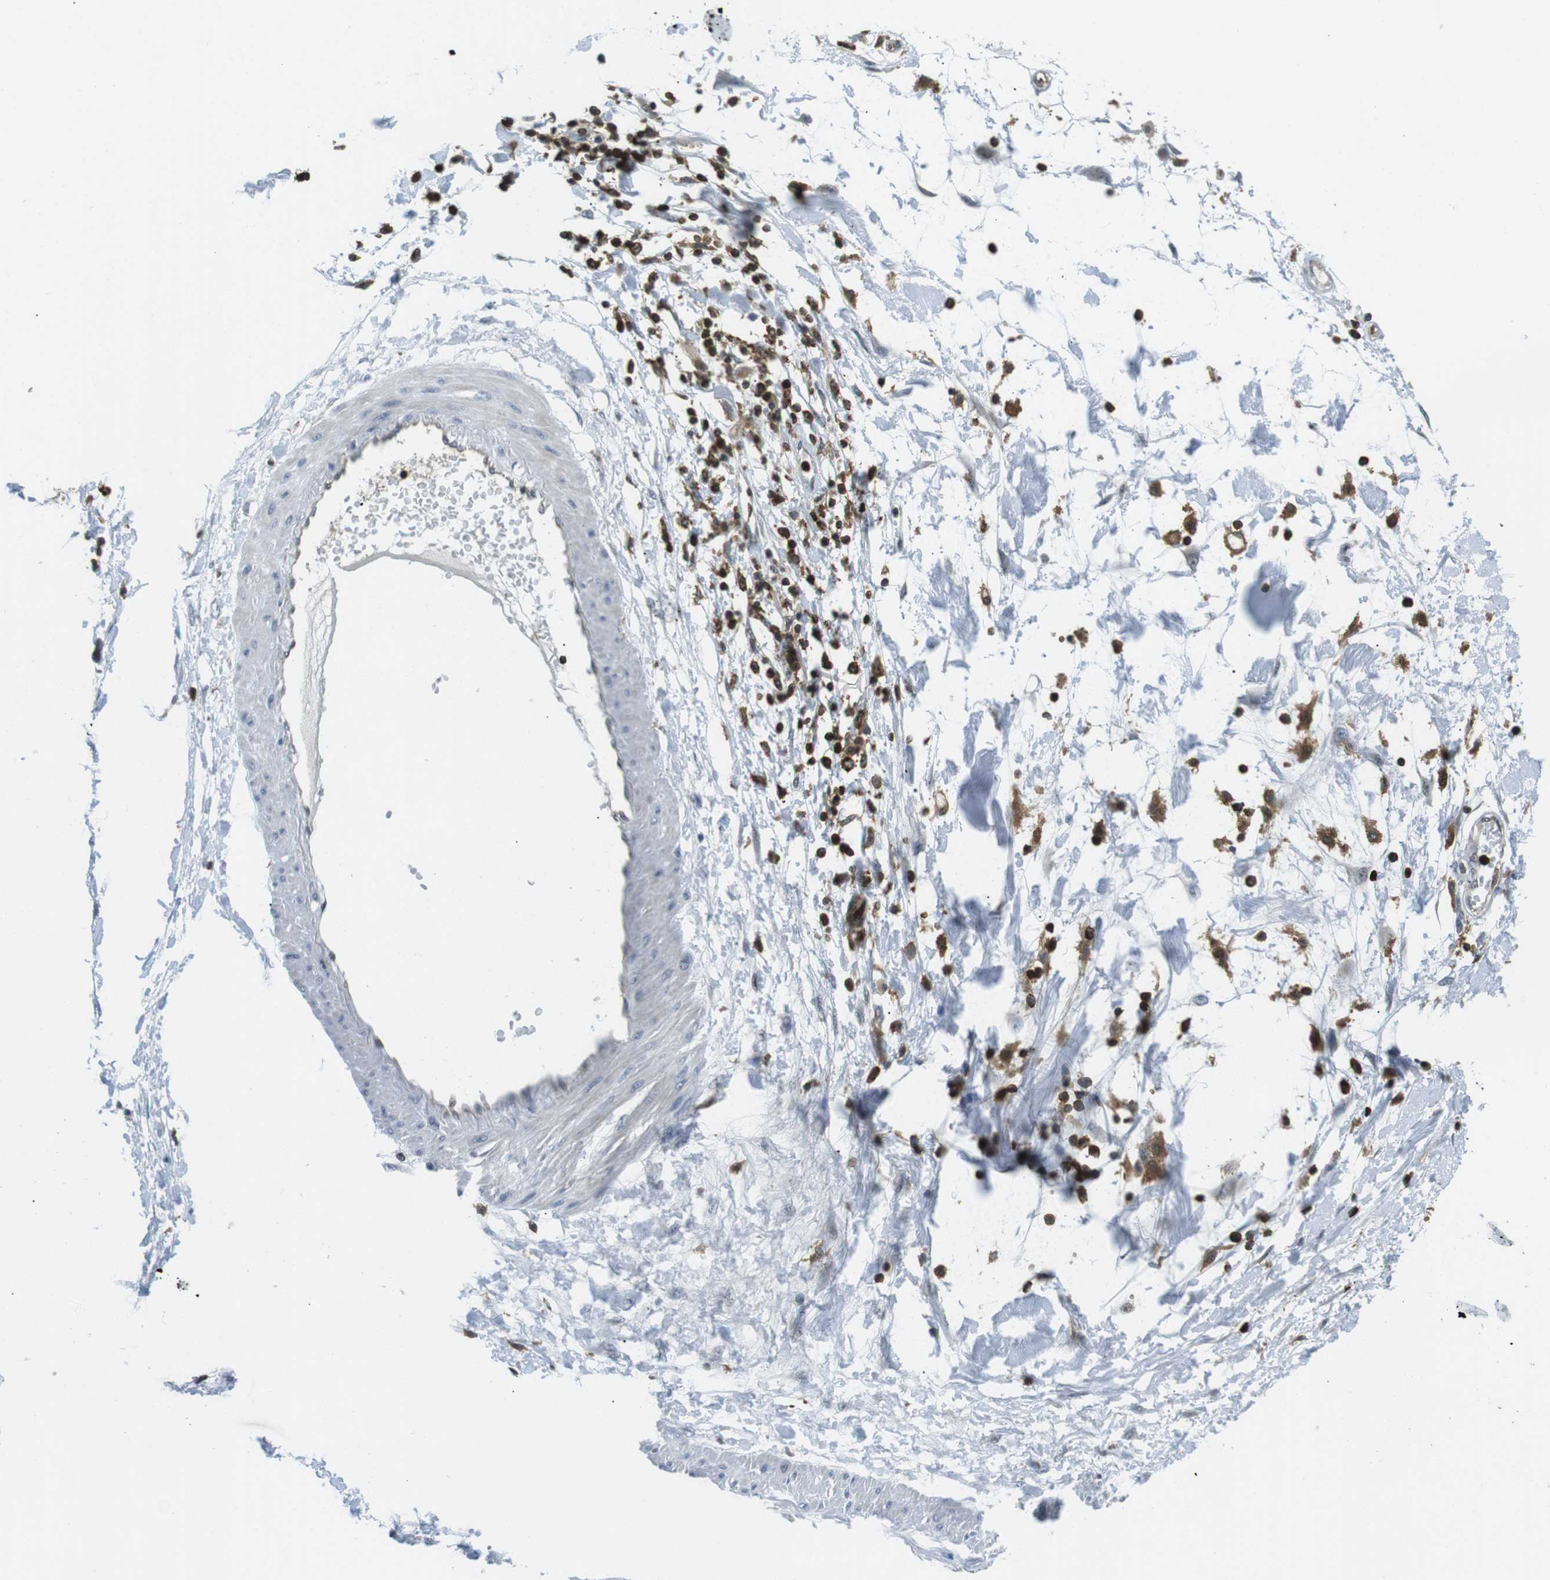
{"staining": {"intensity": "negative", "quantity": "none", "location": "none"}, "tissue": "adipose tissue", "cell_type": "Adipocytes", "image_type": "normal", "snomed": [{"axis": "morphology", "description": "Normal tissue, NOS"}, {"axis": "morphology", "description": "Squamous cell carcinoma, NOS"}, {"axis": "topography", "description": "Skin"}, {"axis": "topography", "description": "Peripheral nerve tissue"}], "caption": "Benign adipose tissue was stained to show a protein in brown. There is no significant expression in adipocytes.", "gene": "STK10", "patient": {"sex": "male", "age": 83}}